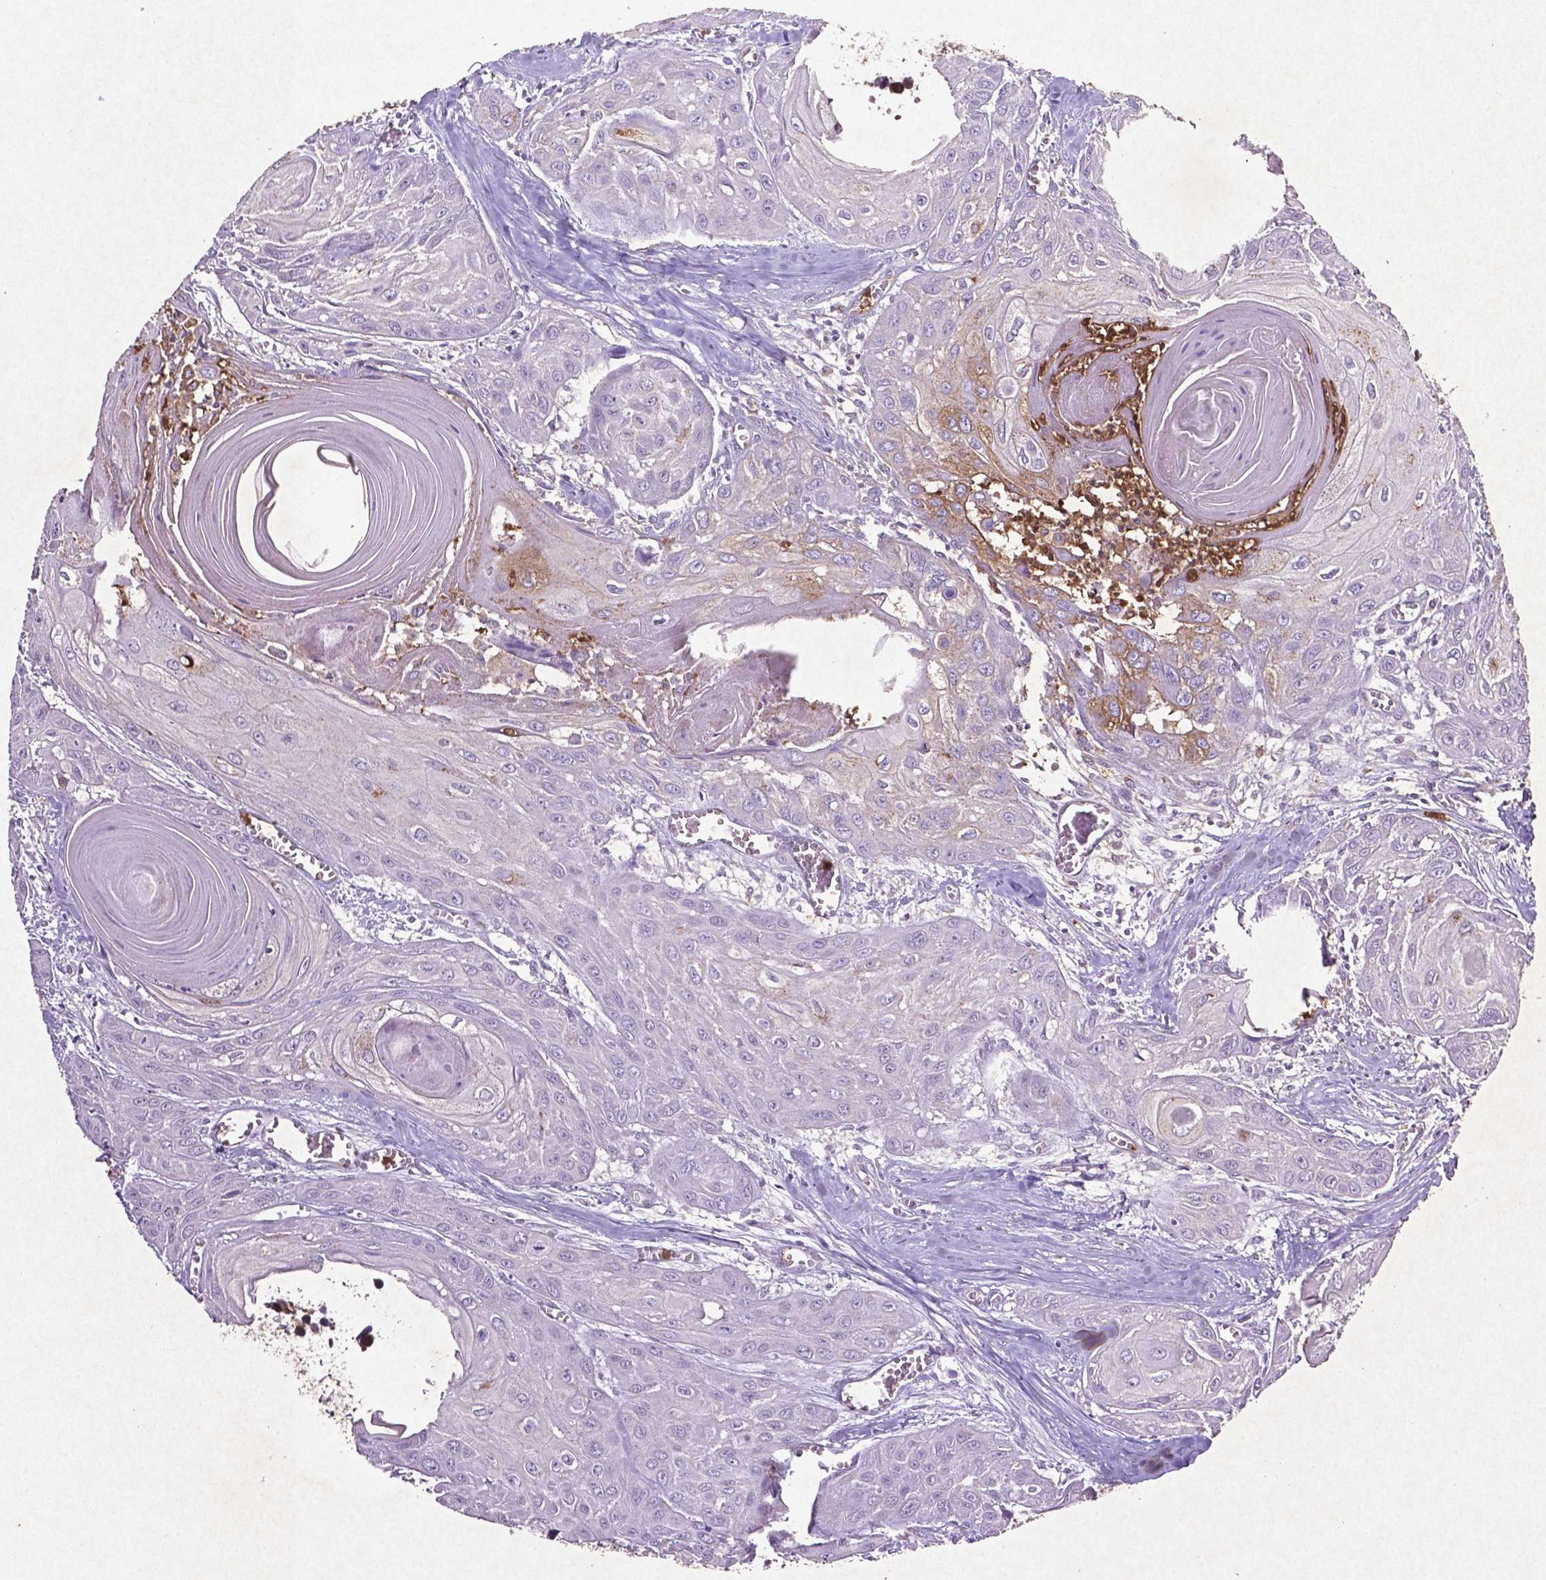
{"staining": {"intensity": "negative", "quantity": "none", "location": "none"}, "tissue": "head and neck cancer", "cell_type": "Tumor cells", "image_type": "cancer", "snomed": [{"axis": "morphology", "description": "Squamous cell carcinoma, NOS"}, {"axis": "topography", "description": "Oral tissue"}, {"axis": "topography", "description": "Head-Neck"}], "caption": "DAB (3,3'-diaminobenzidine) immunohistochemical staining of human squamous cell carcinoma (head and neck) displays no significant expression in tumor cells. The staining is performed using DAB (3,3'-diaminobenzidine) brown chromogen with nuclei counter-stained in using hematoxylin.", "gene": "MTOR", "patient": {"sex": "male", "age": 71}}